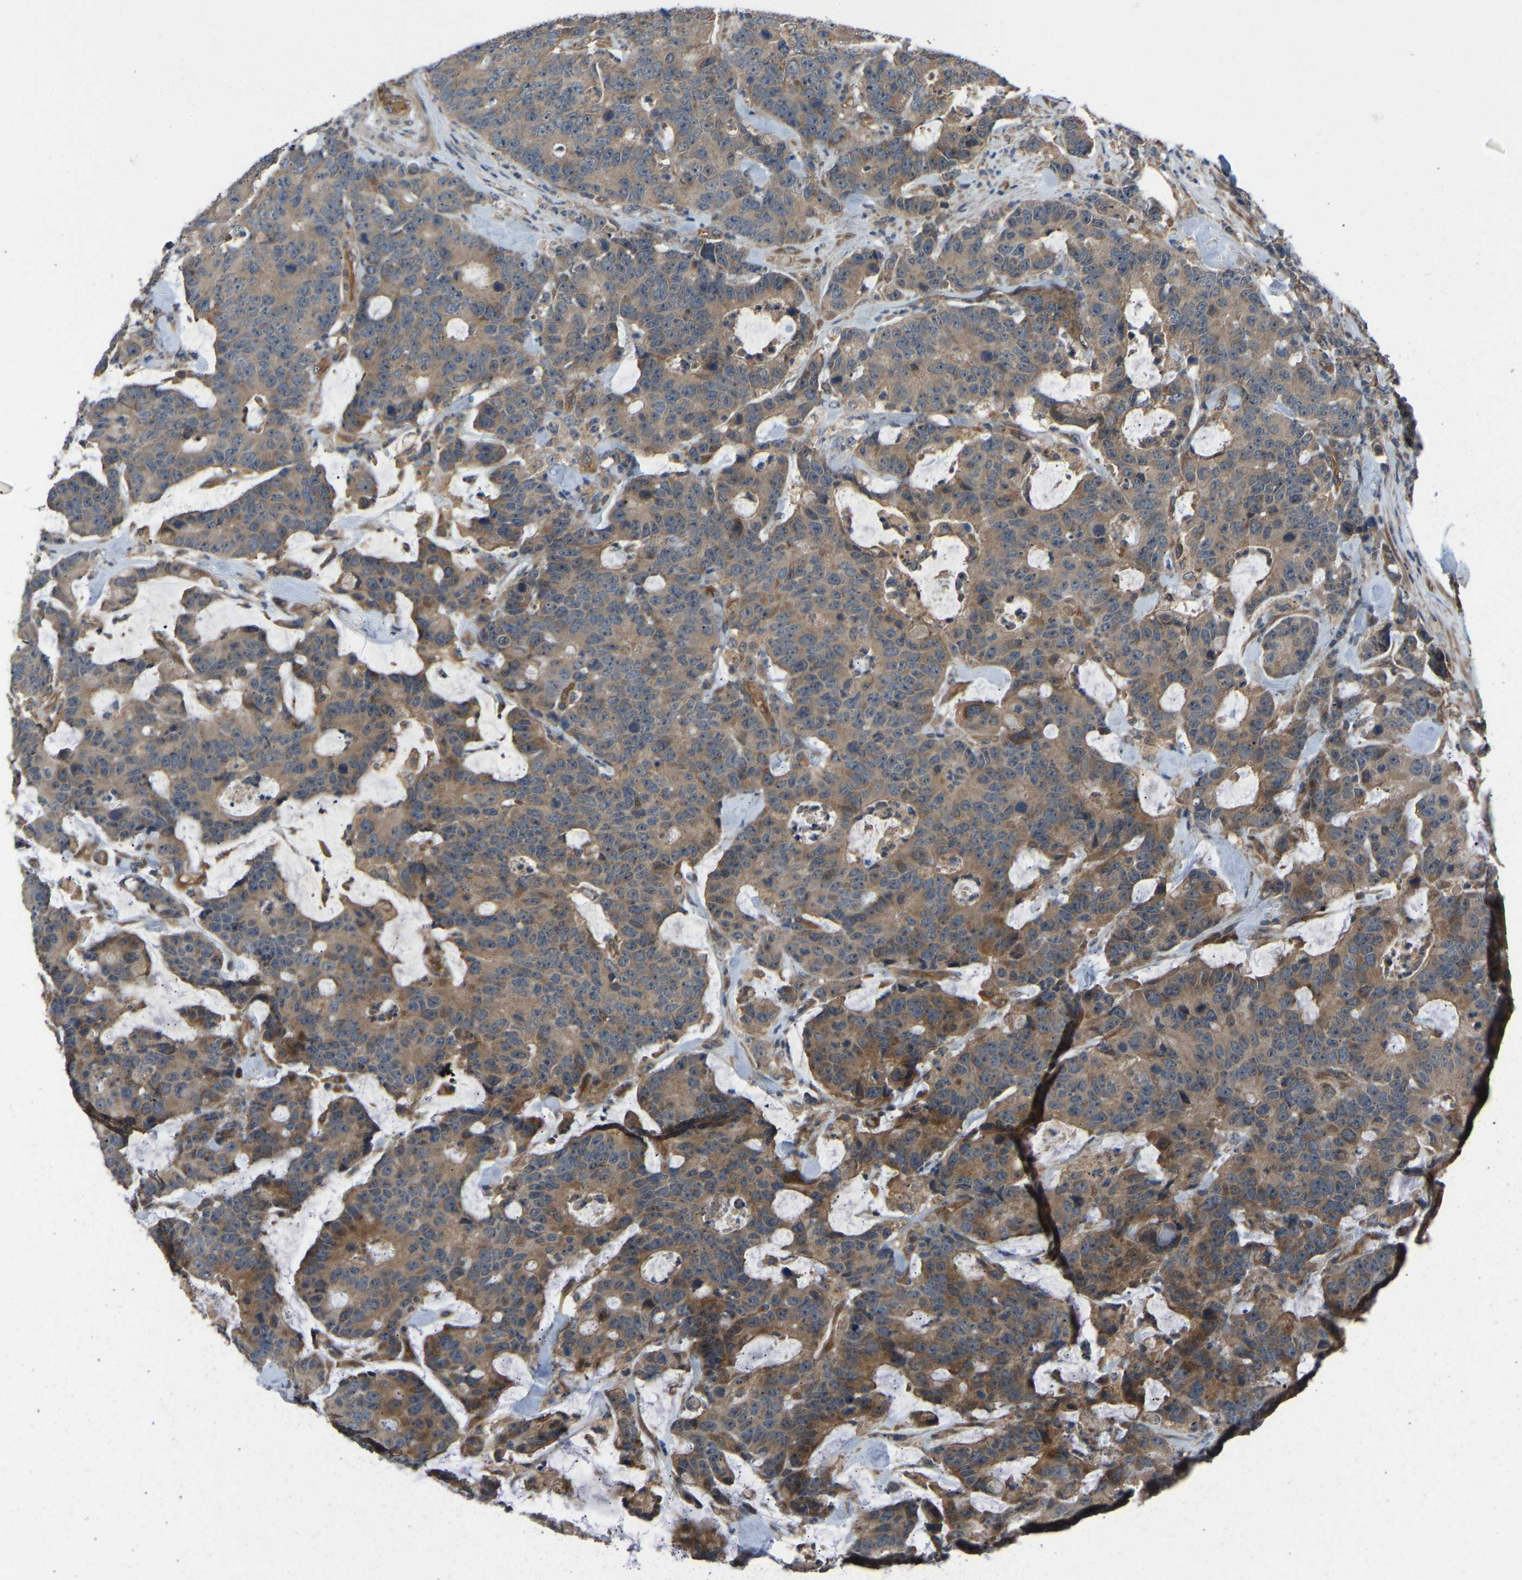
{"staining": {"intensity": "moderate", "quantity": ">75%", "location": "cytoplasmic/membranous"}, "tissue": "colorectal cancer", "cell_type": "Tumor cells", "image_type": "cancer", "snomed": [{"axis": "morphology", "description": "Adenocarcinoma, NOS"}, {"axis": "topography", "description": "Colon"}], "caption": "DAB immunohistochemical staining of human adenocarcinoma (colorectal) reveals moderate cytoplasmic/membranous protein positivity in about >75% of tumor cells.", "gene": "GAS2L1", "patient": {"sex": "female", "age": 86}}